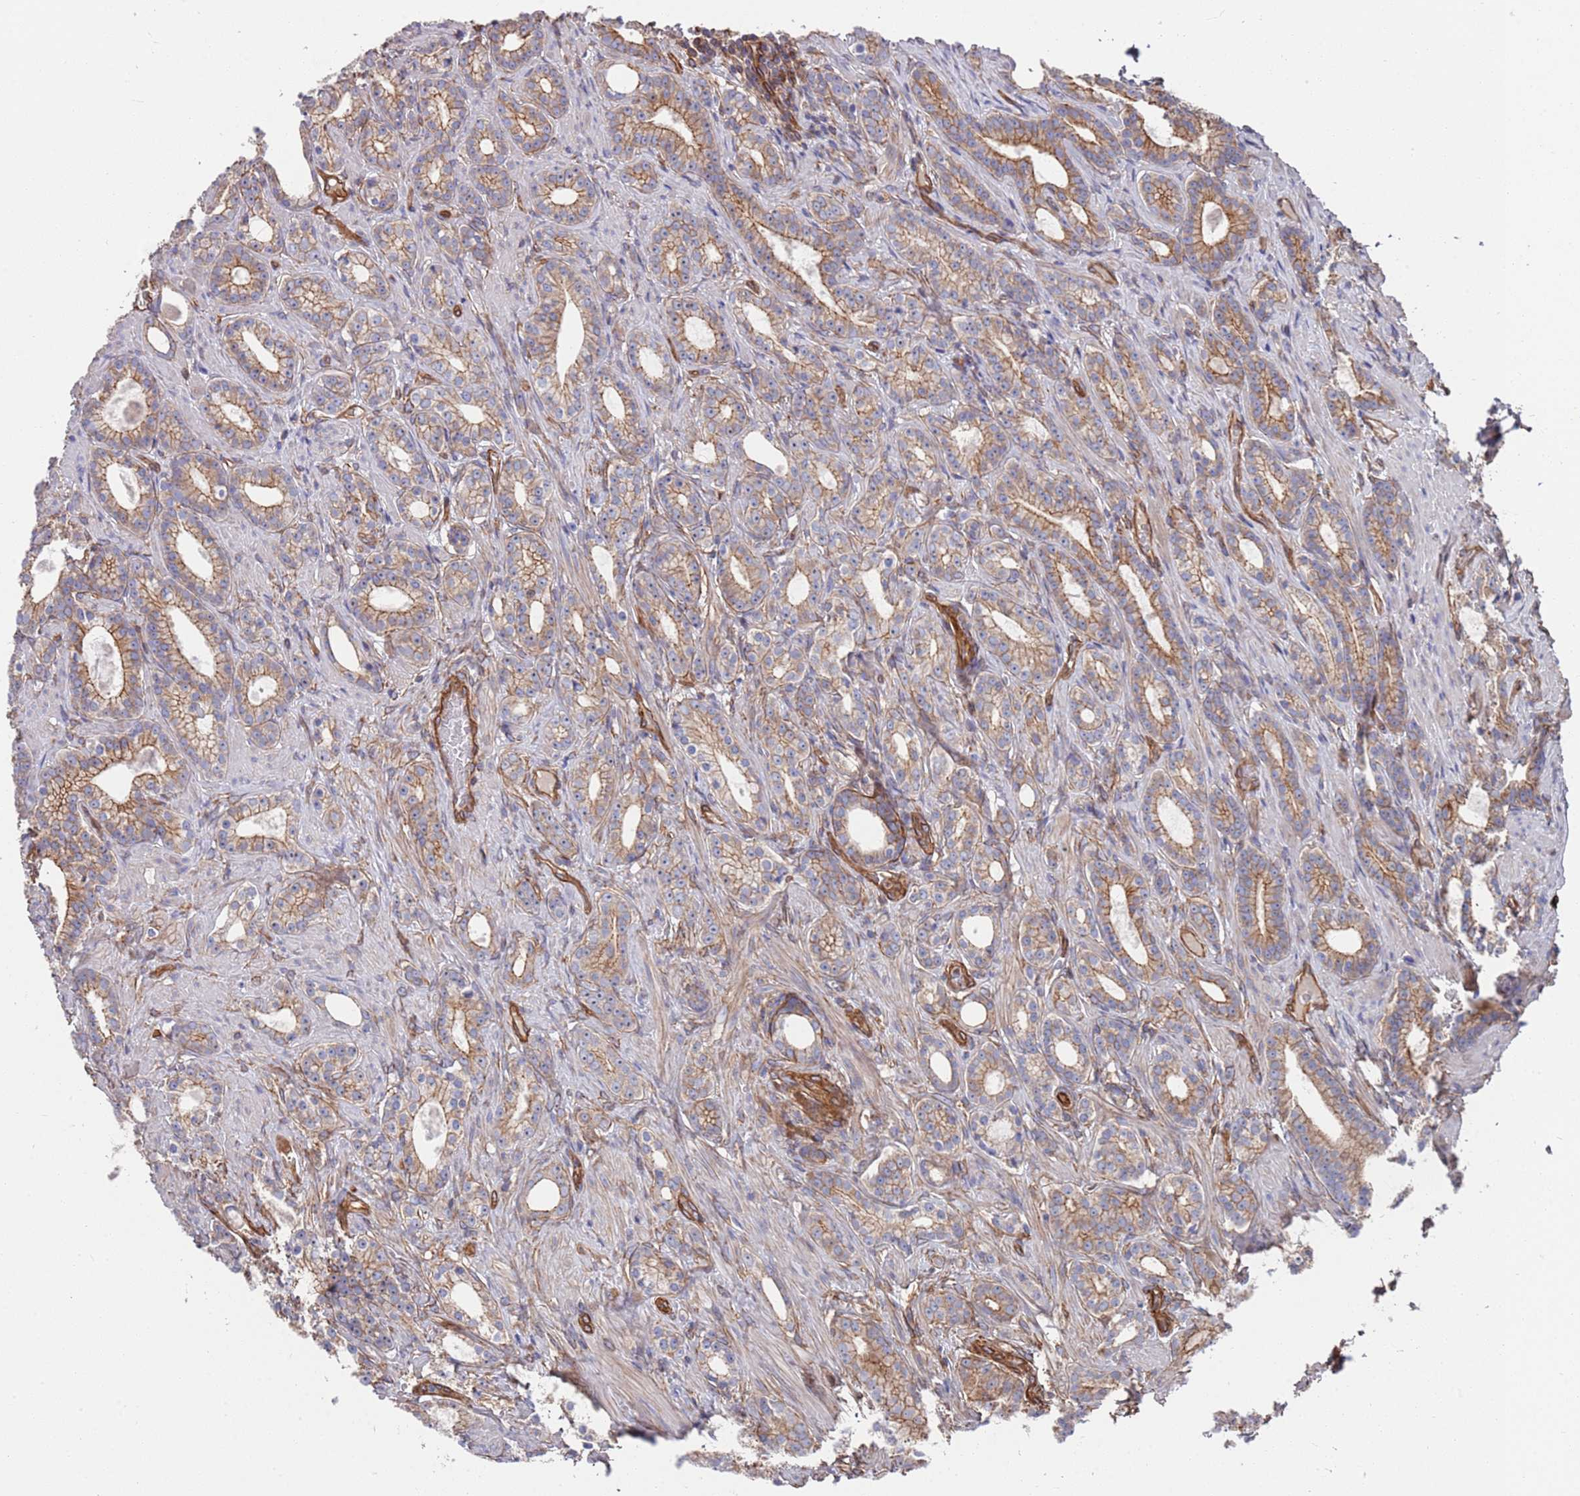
{"staining": {"intensity": "moderate", "quantity": "25%-75%", "location": "cytoplasmic/membranous"}, "tissue": "prostate cancer", "cell_type": "Tumor cells", "image_type": "cancer", "snomed": [{"axis": "morphology", "description": "Adenocarcinoma, Low grade"}, {"axis": "topography", "description": "Prostate"}], "caption": "IHC of prostate cancer (adenocarcinoma (low-grade)) reveals medium levels of moderate cytoplasmic/membranous staining in approximately 25%-75% of tumor cells.", "gene": "JAKMIP2", "patient": {"sex": "male", "age": 71}}